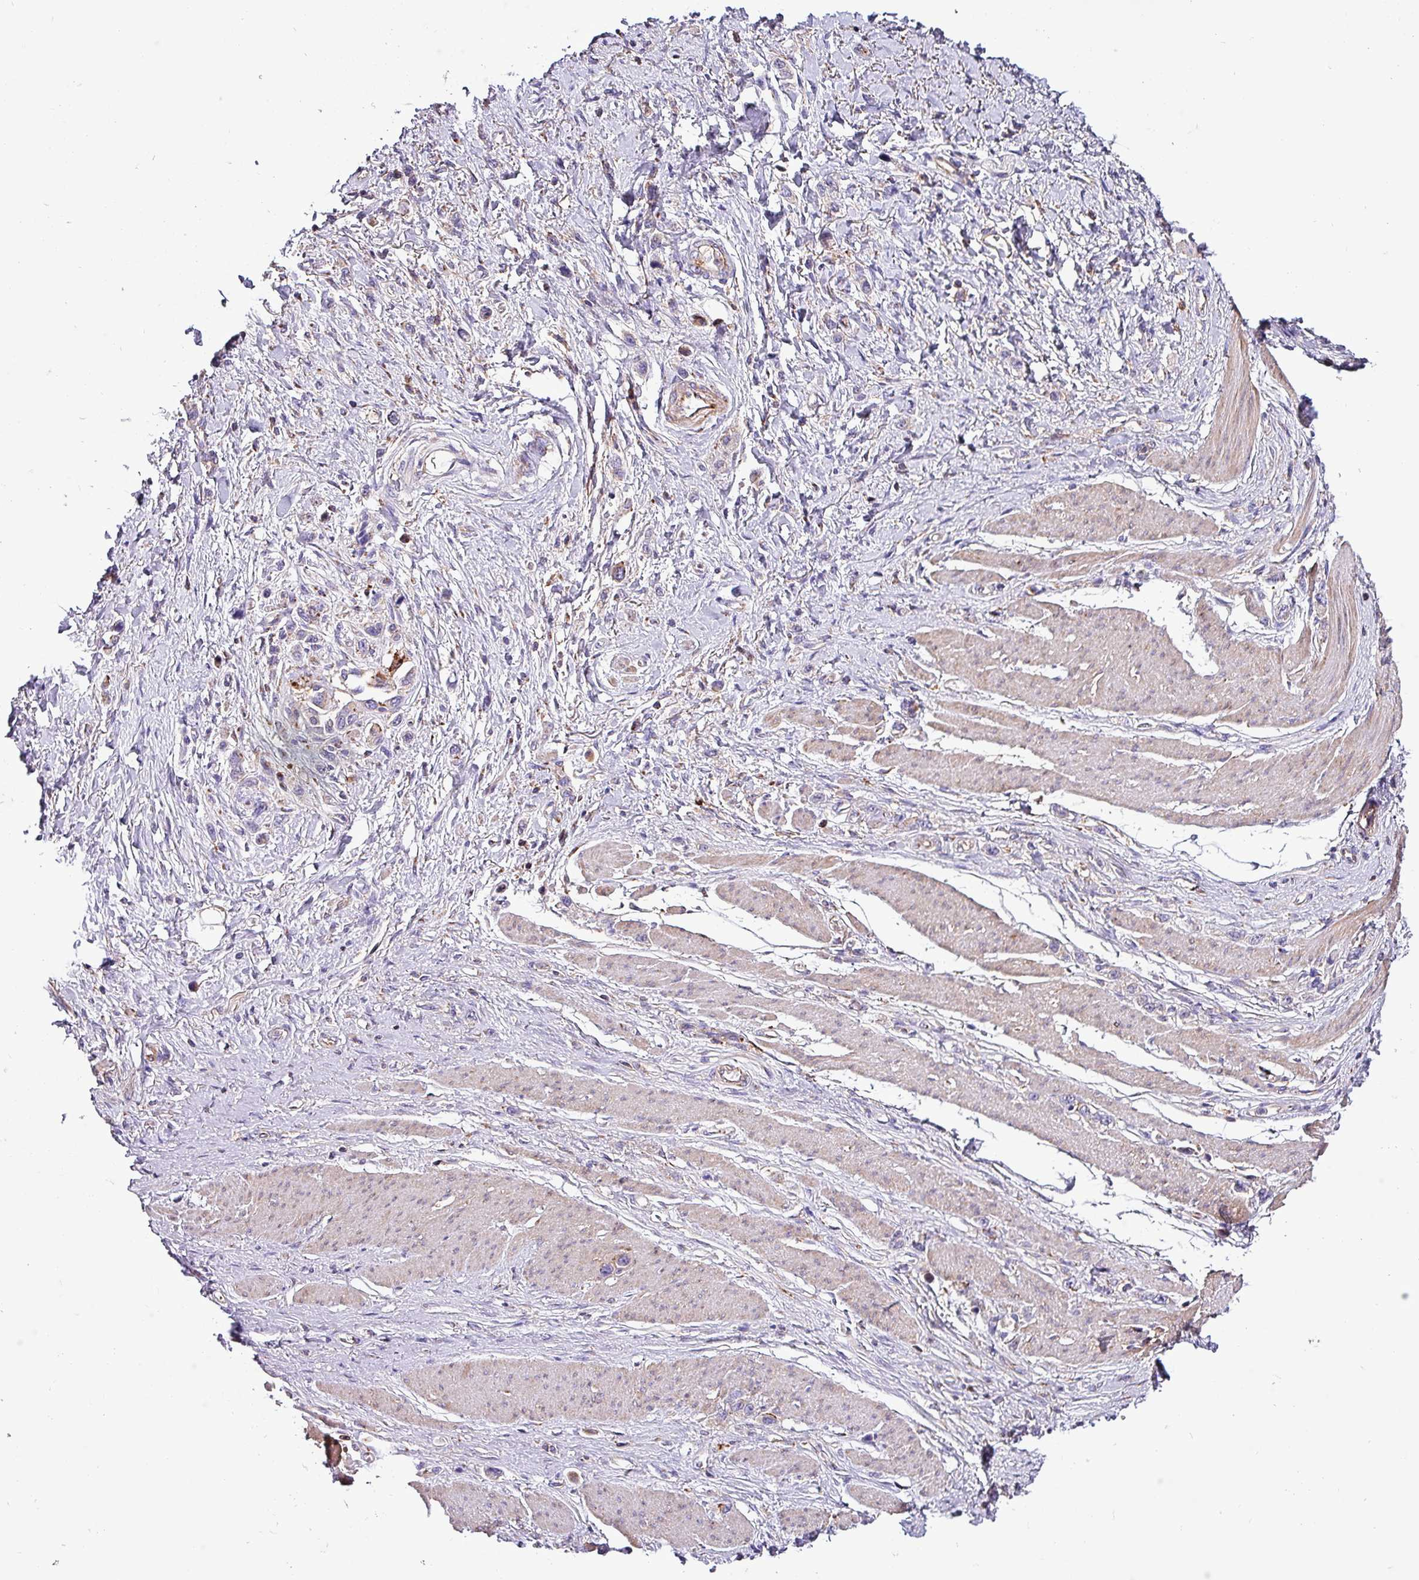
{"staining": {"intensity": "negative", "quantity": "none", "location": "none"}, "tissue": "stomach cancer", "cell_type": "Tumor cells", "image_type": "cancer", "snomed": [{"axis": "morphology", "description": "Adenocarcinoma, NOS"}, {"axis": "topography", "description": "Stomach"}], "caption": "Immunohistochemical staining of human stomach adenocarcinoma demonstrates no significant staining in tumor cells.", "gene": "VAMP4", "patient": {"sex": "female", "age": 65}}